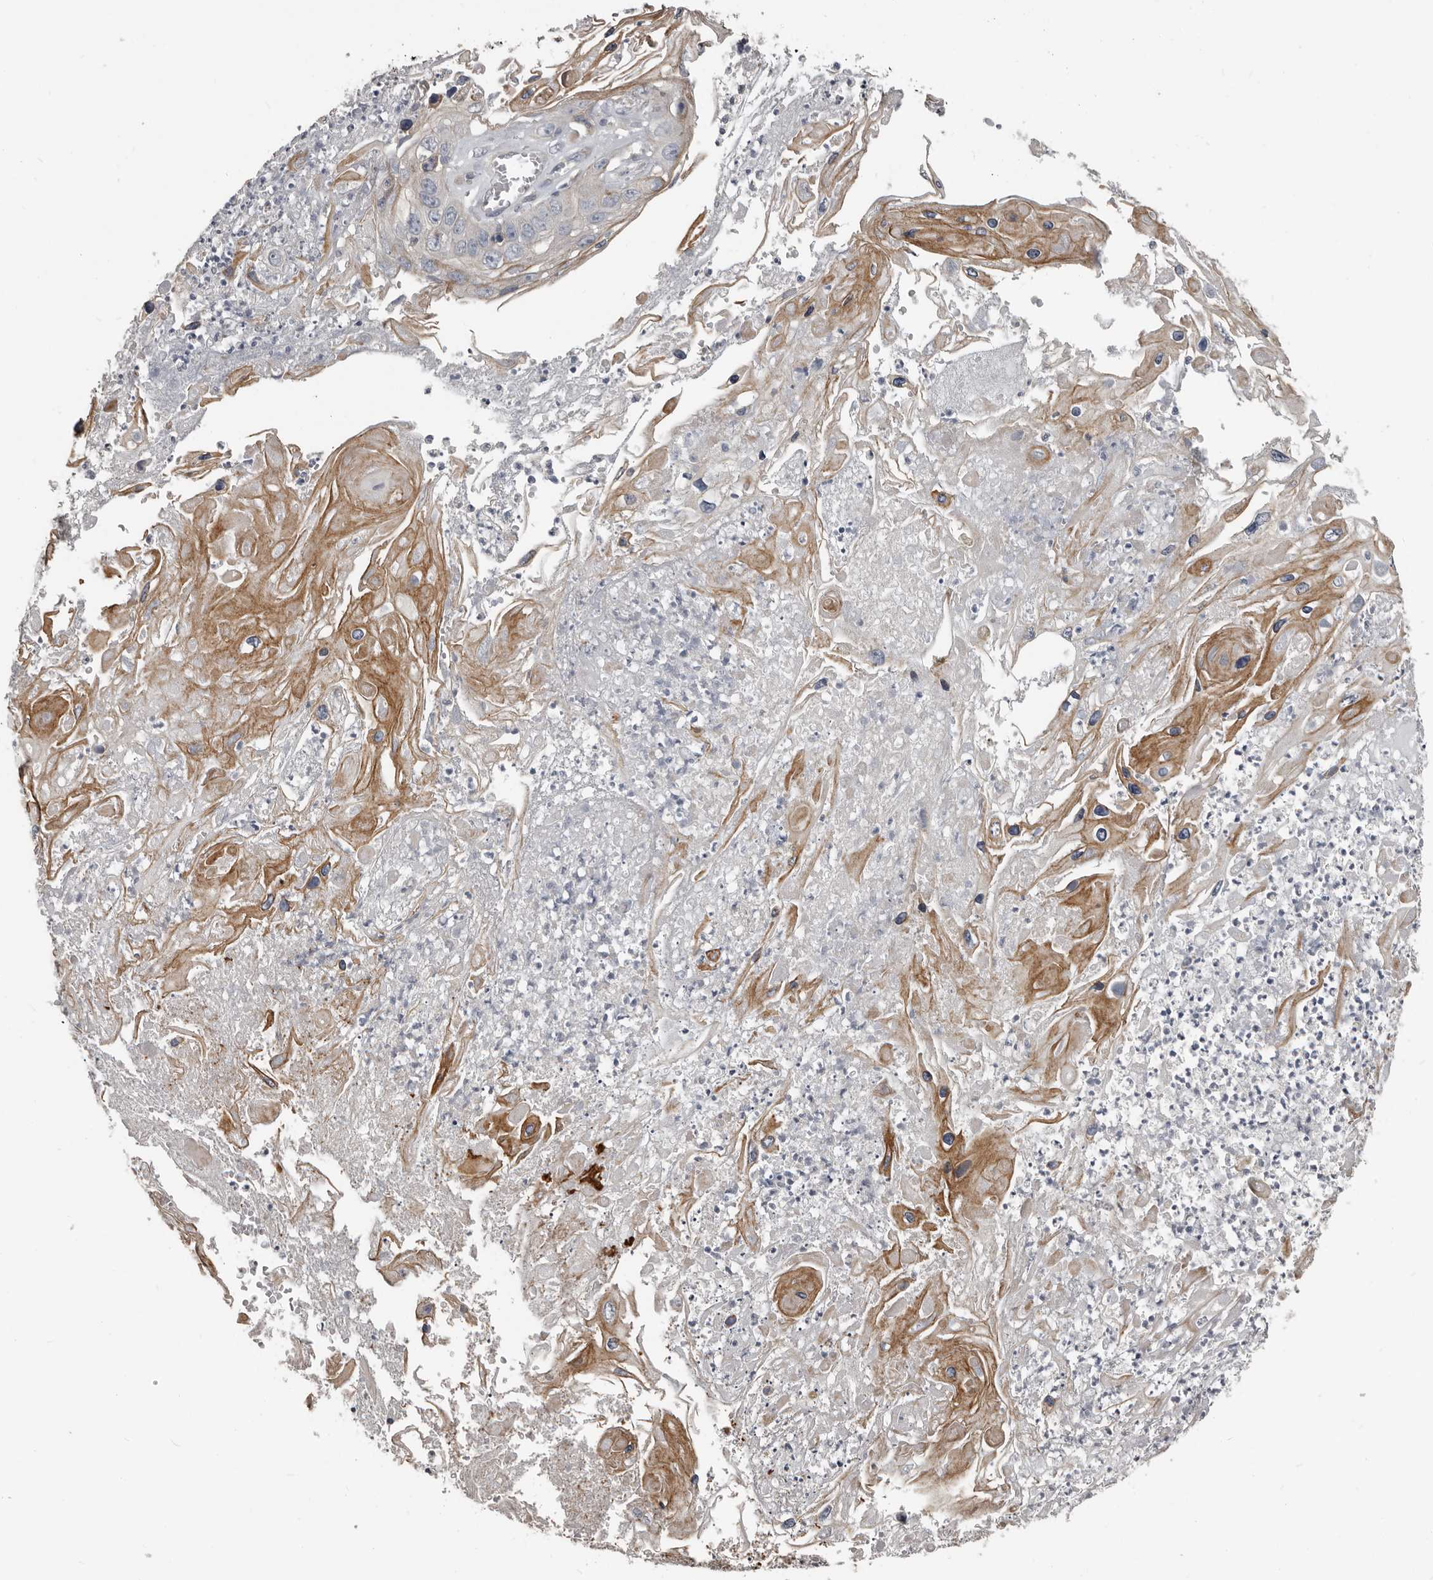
{"staining": {"intensity": "moderate", "quantity": "<25%", "location": "cytoplasmic/membranous"}, "tissue": "skin cancer", "cell_type": "Tumor cells", "image_type": "cancer", "snomed": [{"axis": "morphology", "description": "Squamous cell carcinoma, NOS"}, {"axis": "topography", "description": "Skin"}], "caption": "Tumor cells display low levels of moderate cytoplasmic/membranous expression in approximately <25% of cells in human skin cancer.", "gene": "KCNJ8", "patient": {"sex": "male", "age": 55}}